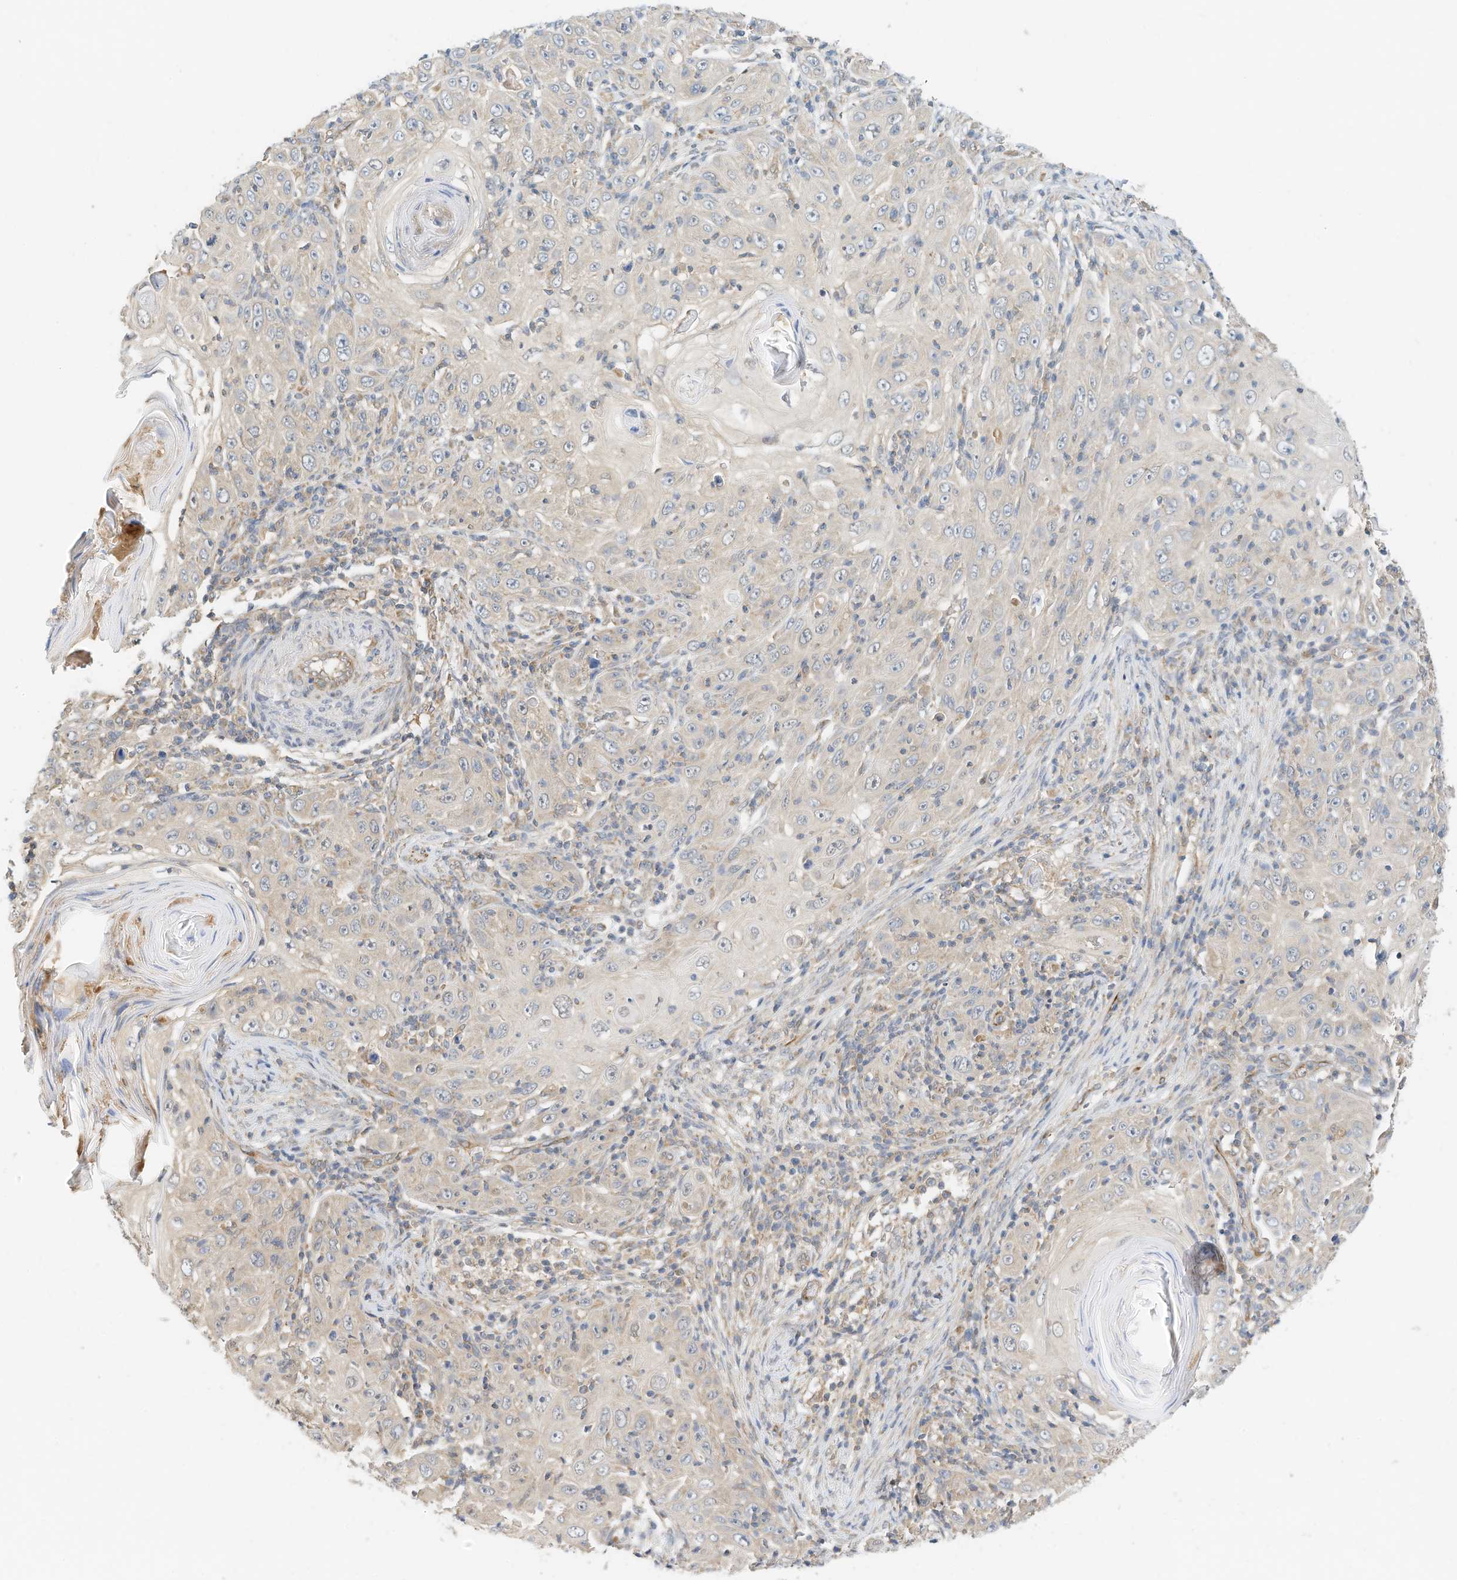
{"staining": {"intensity": "negative", "quantity": "none", "location": "none"}, "tissue": "skin cancer", "cell_type": "Tumor cells", "image_type": "cancer", "snomed": [{"axis": "morphology", "description": "Squamous cell carcinoma, NOS"}, {"axis": "topography", "description": "Skin"}], "caption": "DAB (3,3'-diaminobenzidine) immunohistochemical staining of human skin cancer (squamous cell carcinoma) demonstrates no significant positivity in tumor cells.", "gene": "METTL6", "patient": {"sex": "female", "age": 88}}